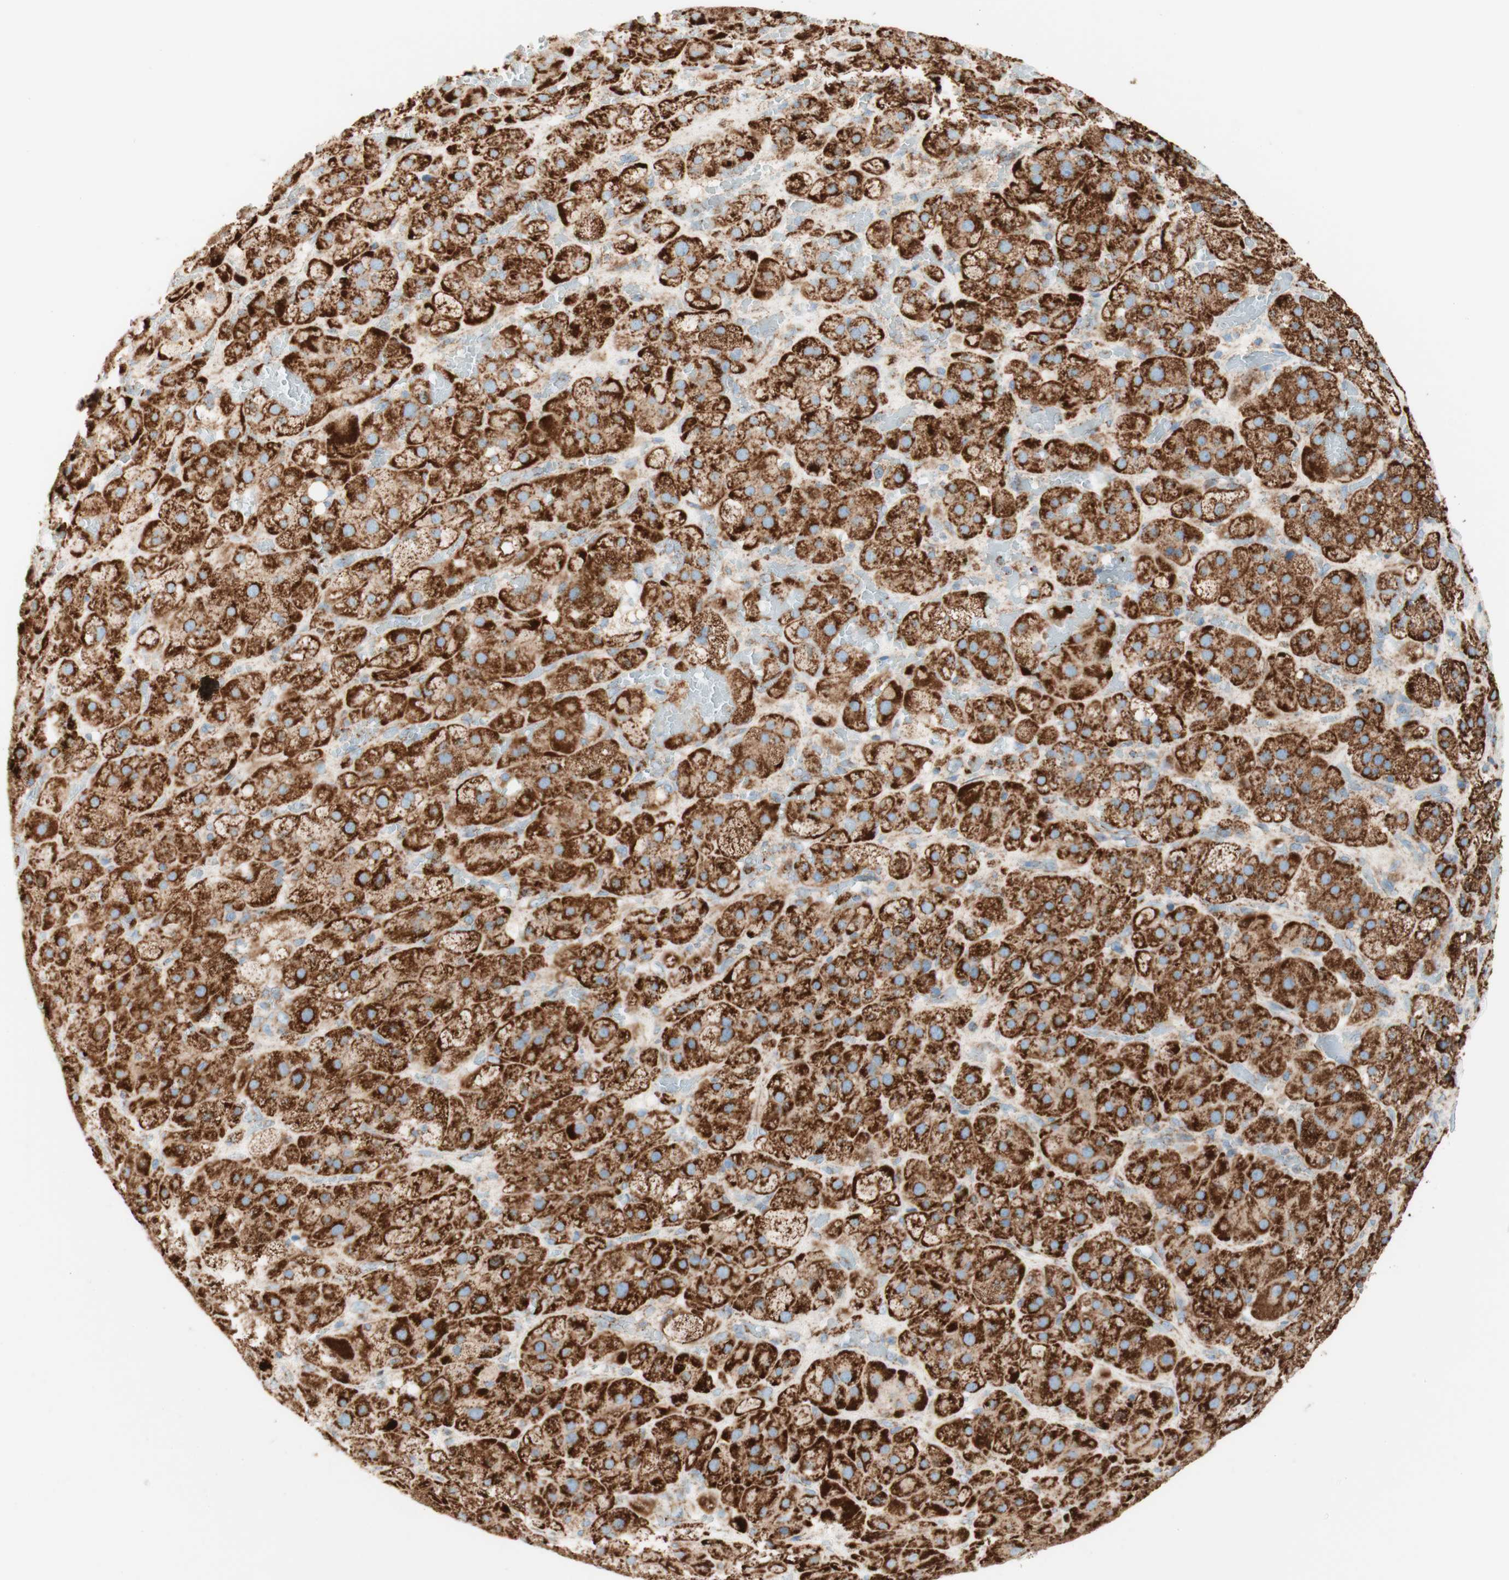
{"staining": {"intensity": "strong", "quantity": ">75%", "location": "cytoplasmic/membranous"}, "tissue": "adrenal gland", "cell_type": "Glandular cells", "image_type": "normal", "snomed": [{"axis": "morphology", "description": "Normal tissue, NOS"}, {"axis": "topography", "description": "Adrenal gland"}], "caption": "Brown immunohistochemical staining in unremarkable adrenal gland shows strong cytoplasmic/membranous positivity in approximately >75% of glandular cells. (DAB (3,3'-diaminobenzidine) IHC with brightfield microscopy, high magnification).", "gene": "TOMM20", "patient": {"sex": "female", "age": 47}}